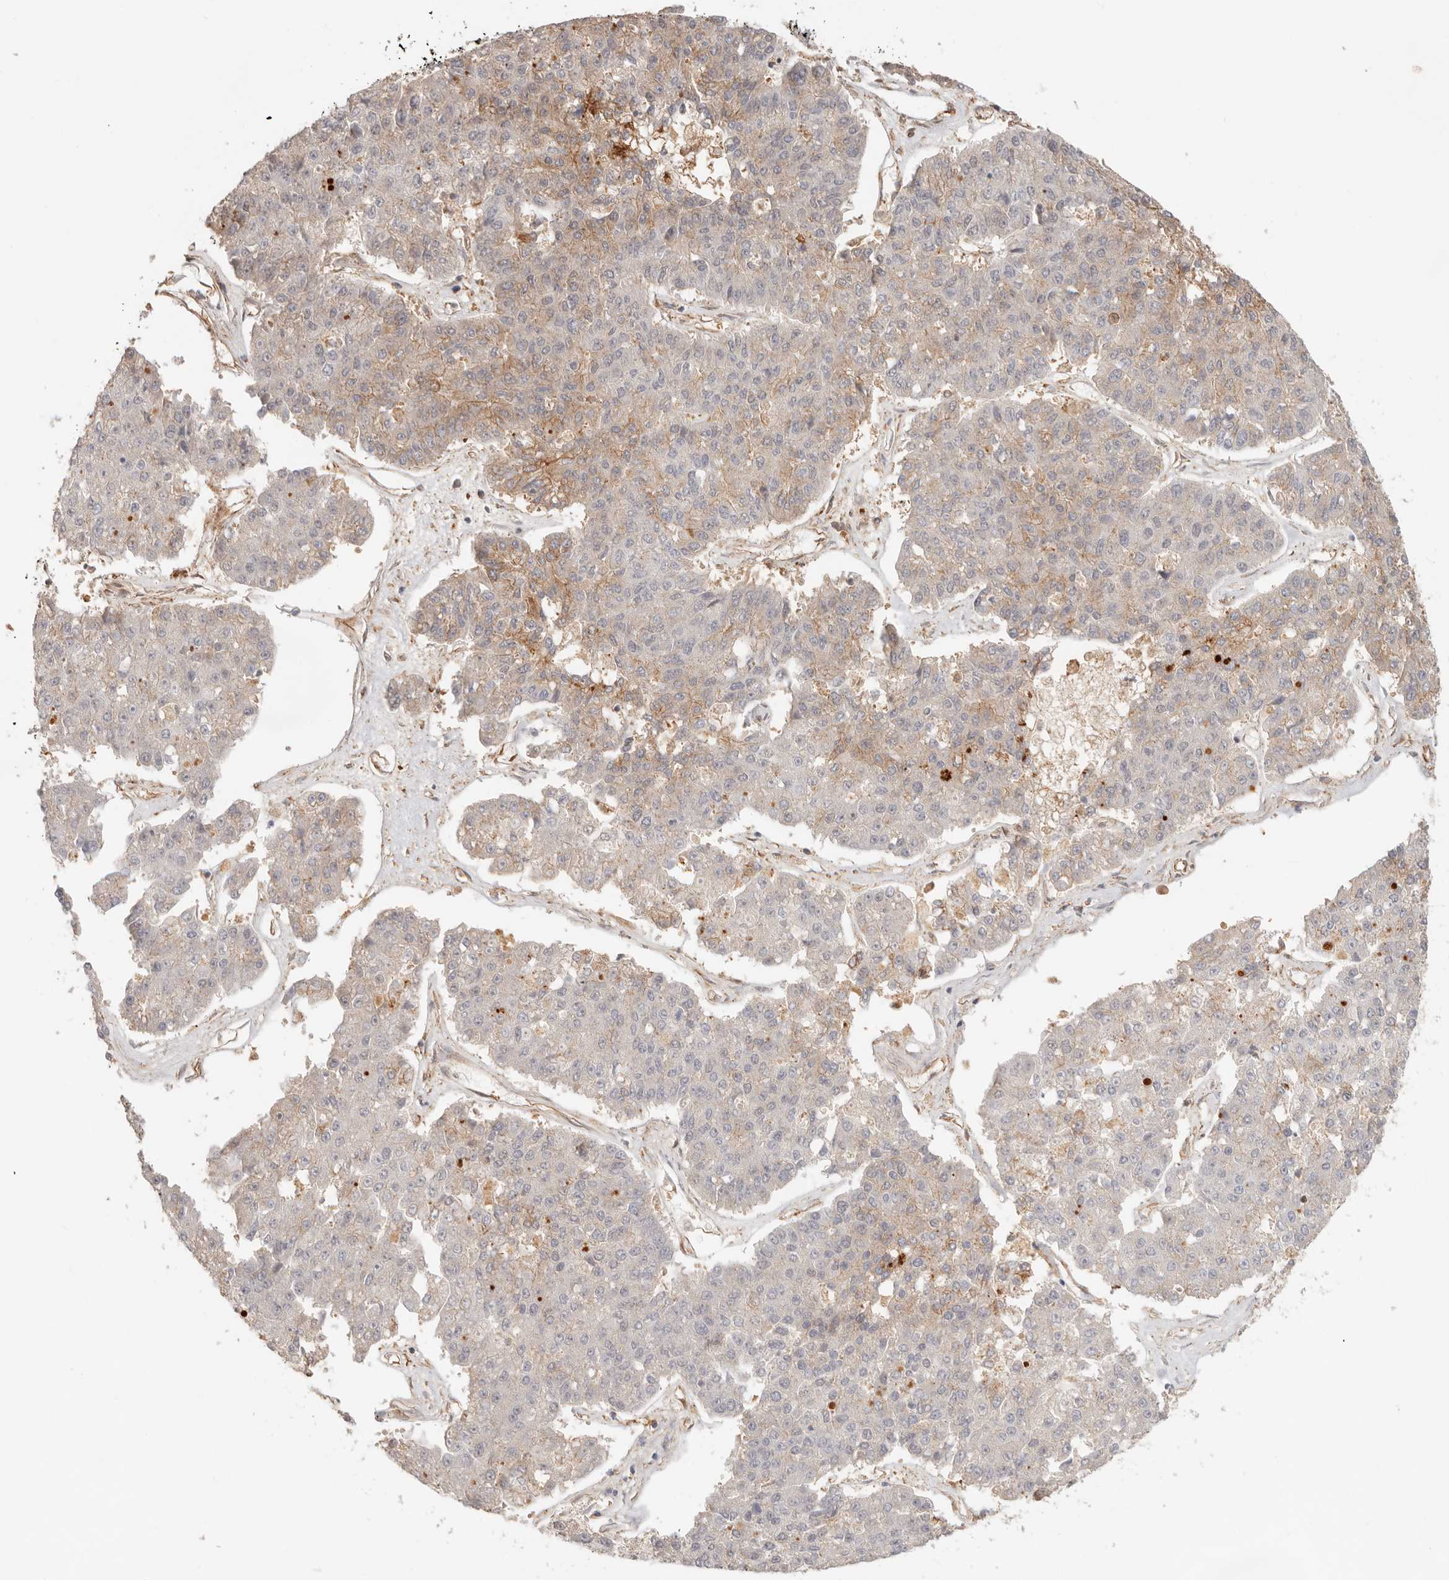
{"staining": {"intensity": "moderate", "quantity": "<25%", "location": "cytoplasmic/membranous"}, "tissue": "pancreatic cancer", "cell_type": "Tumor cells", "image_type": "cancer", "snomed": [{"axis": "morphology", "description": "Adenocarcinoma, NOS"}, {"axis": "topography", "description": "Pancreas"}], "caption": "Immunohistochemical staining of human pancreatic cancer displays moderate cytoplasmic/membranous protein staining in about <25% of tumor cells.", "gene": "HEXD", "patient": {"sex": "male", "age": 50}}